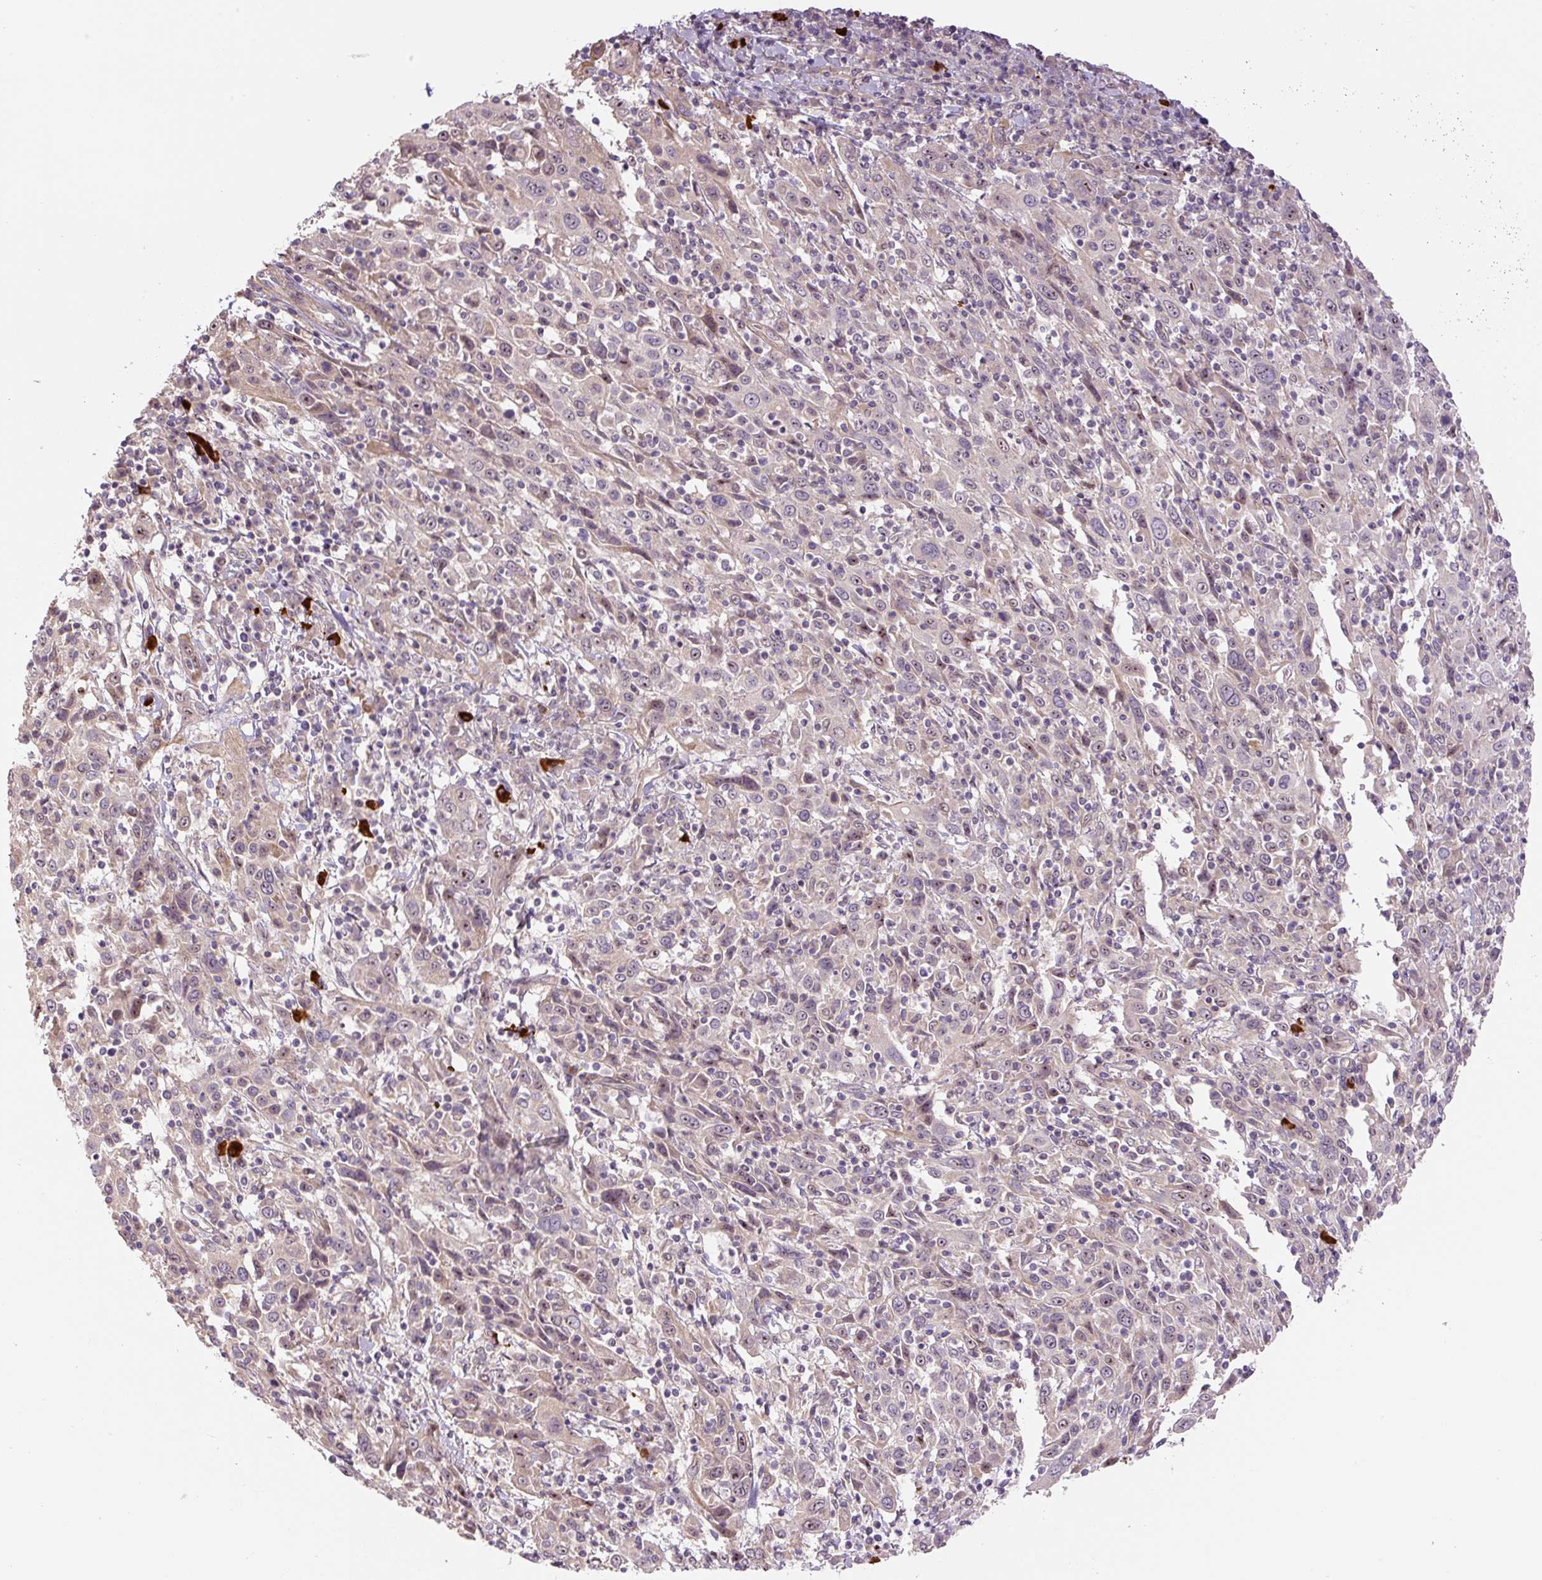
{"staining": {"intensity": "moderate", "quantity": "<25%", "location": "nuclear"}, "tissue": "cervical cancer", "cell_type": "Tumor cells", "image_type": "cancer", "snomed": [{"axis": "morphology", "description": "Squamous cell carcinoma, NOS"}, {"axis": "topography", "description": "Cervix"}], "caption": "Human cervical squamous cell carcinoma stained with a brown dye reveals moderate nuclear positive staining in approximately <25% of tumor cells.", "gene": "TMEM151B", "patient": {"sex": "female", "age": 46}}